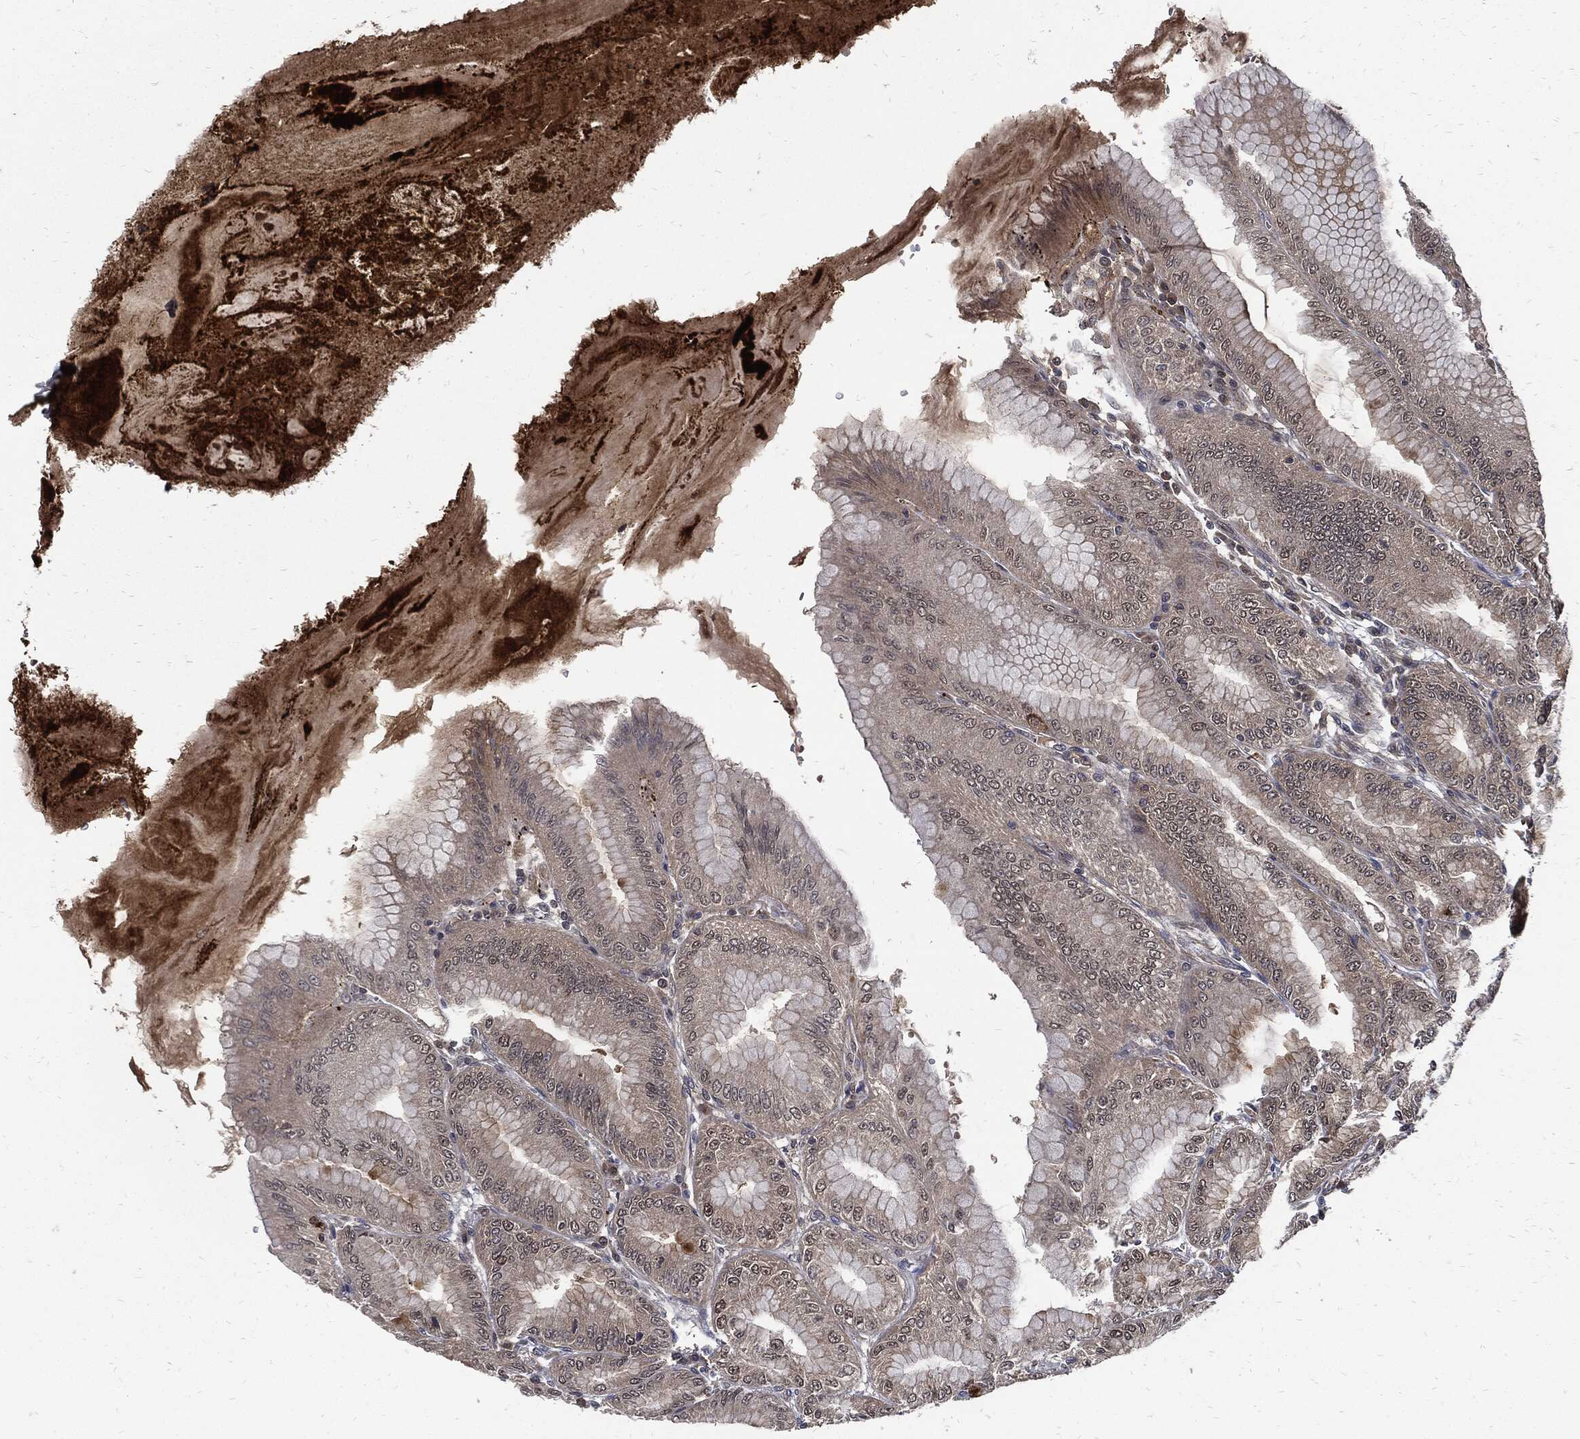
{"staining": {"intensity": "strong", "quantity": "<25%", "location": "cytoplasmic/membranous,nuclear"}, "tissue": "stomach", "cell_type": "Glandular cells", "image_type": "normal", "snomed": [{"axis": "morphology", "description": "Normal tissue, NOS"}, {"axis": "topography", "description": "Stomach"}], "caption": "Benign stomach reveals strong cytoplasmic/membranous,nuclear staining in about <25% of glandular cells, visualized by immunohistochemistry. The staining was performed using DAB (3,3'-diaminobenzidine), with brown indicating positive protein expression. Nuclei are stained blue with hematoxylin.", "gene": "CLU", "patient": {"sex": "male", "age": 71}}